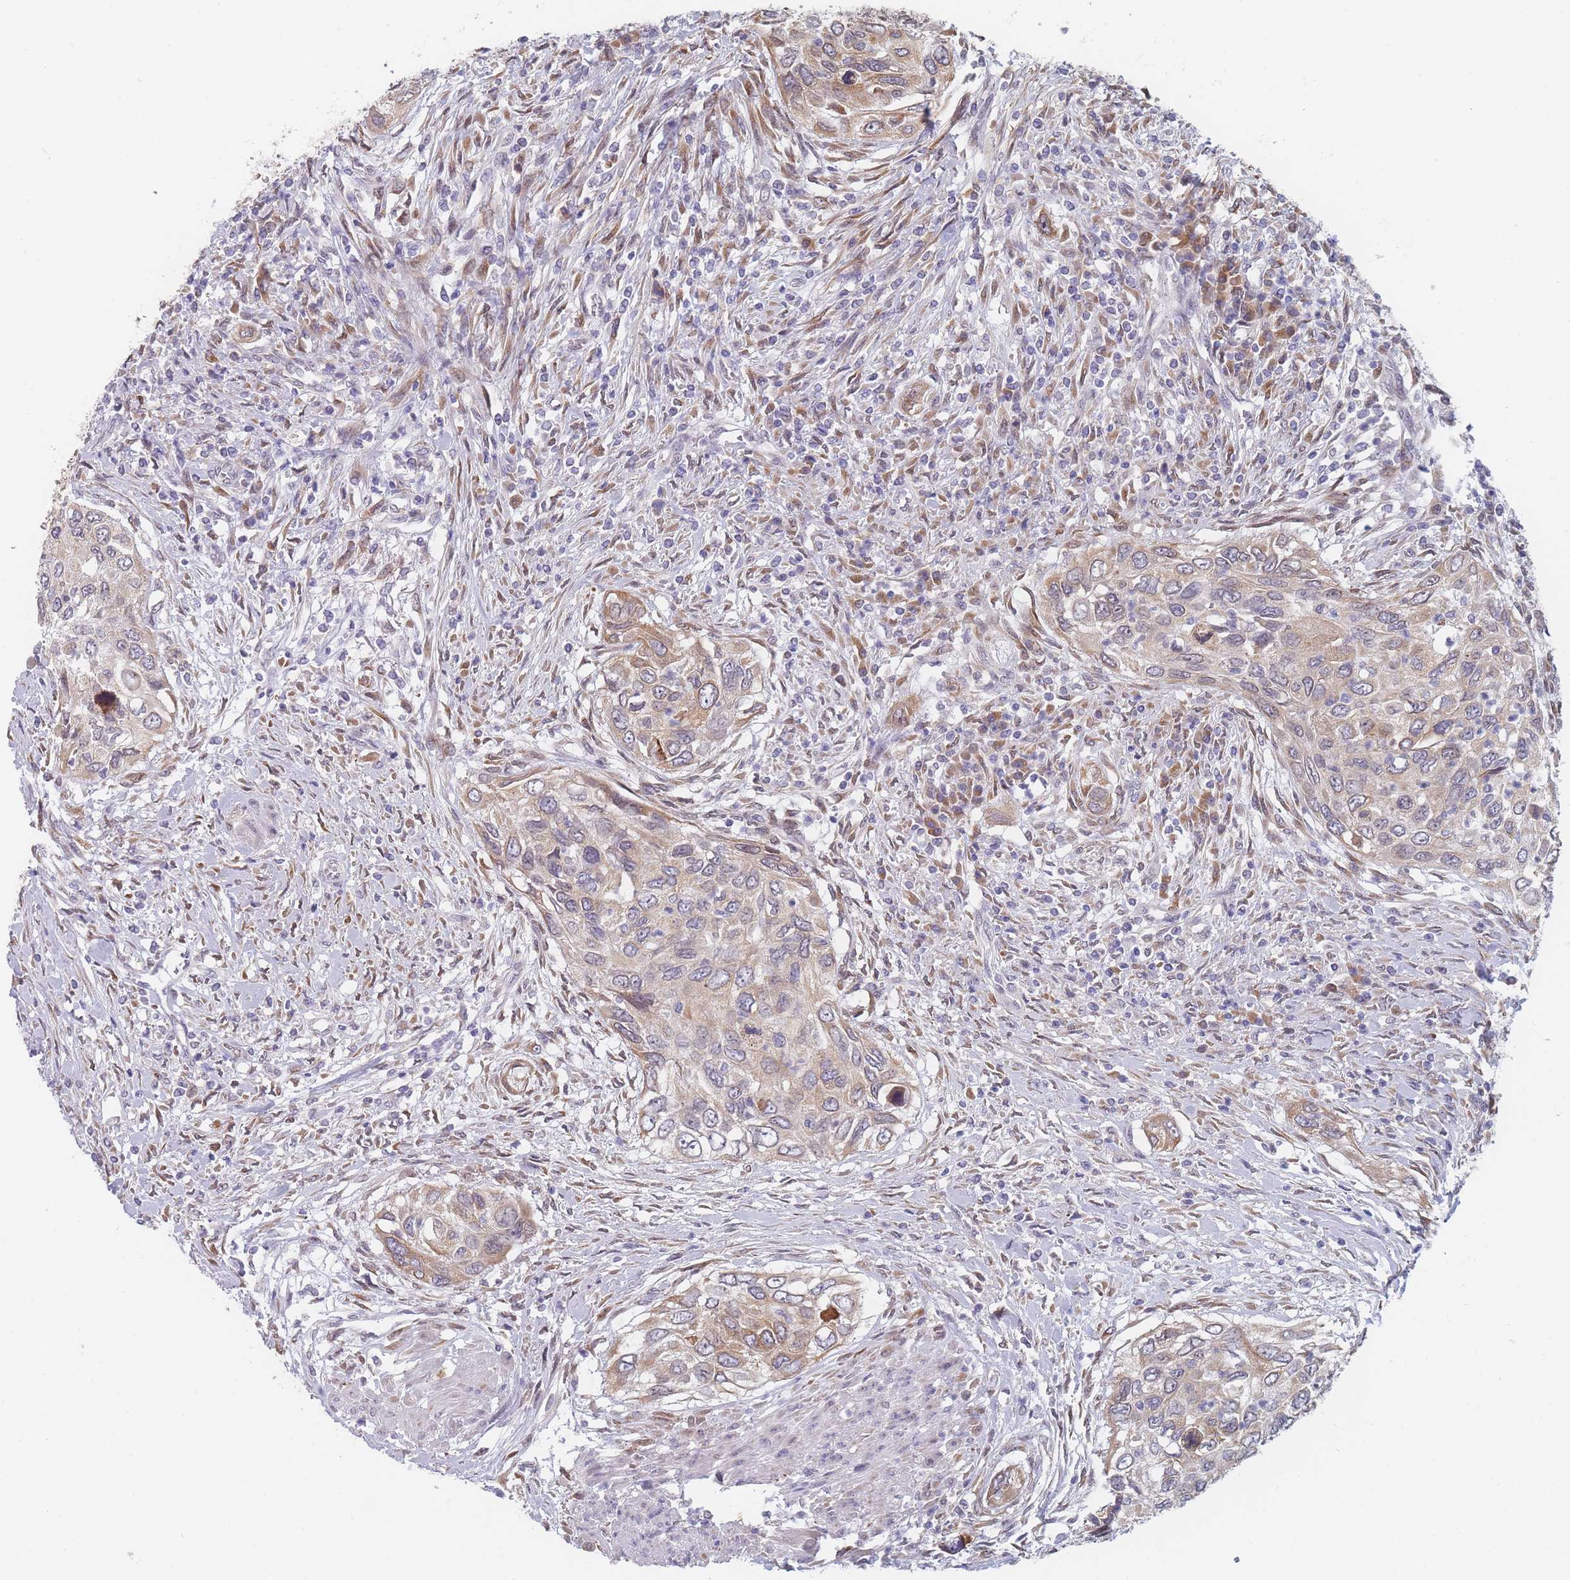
{"staining": {"intensity": "weak", "quantity": "25%-75%", "location": "cytoplasmic/membranous"}, "tissue": "urothelial cancer", "cell_type": "Tumor cells", "image_type": "cancer", "snomed": [{"axis": "morphology", "description": "Urothelial carcinoma, High grade"}, {"axis": "topography", "description": "Urinary bladder"}], "caption": "Urothelial carcinoma (high-grade) tissue reveals weak cytoplasmic/membranous expression in about 25%-75% of tumor cells The staining was performed using DAB, with brown indicating positive protein expression. Nuclei are stained blue with hematoxylin.", "gene": "TMED10", "patient": {"sex": "female", "age": 60}}